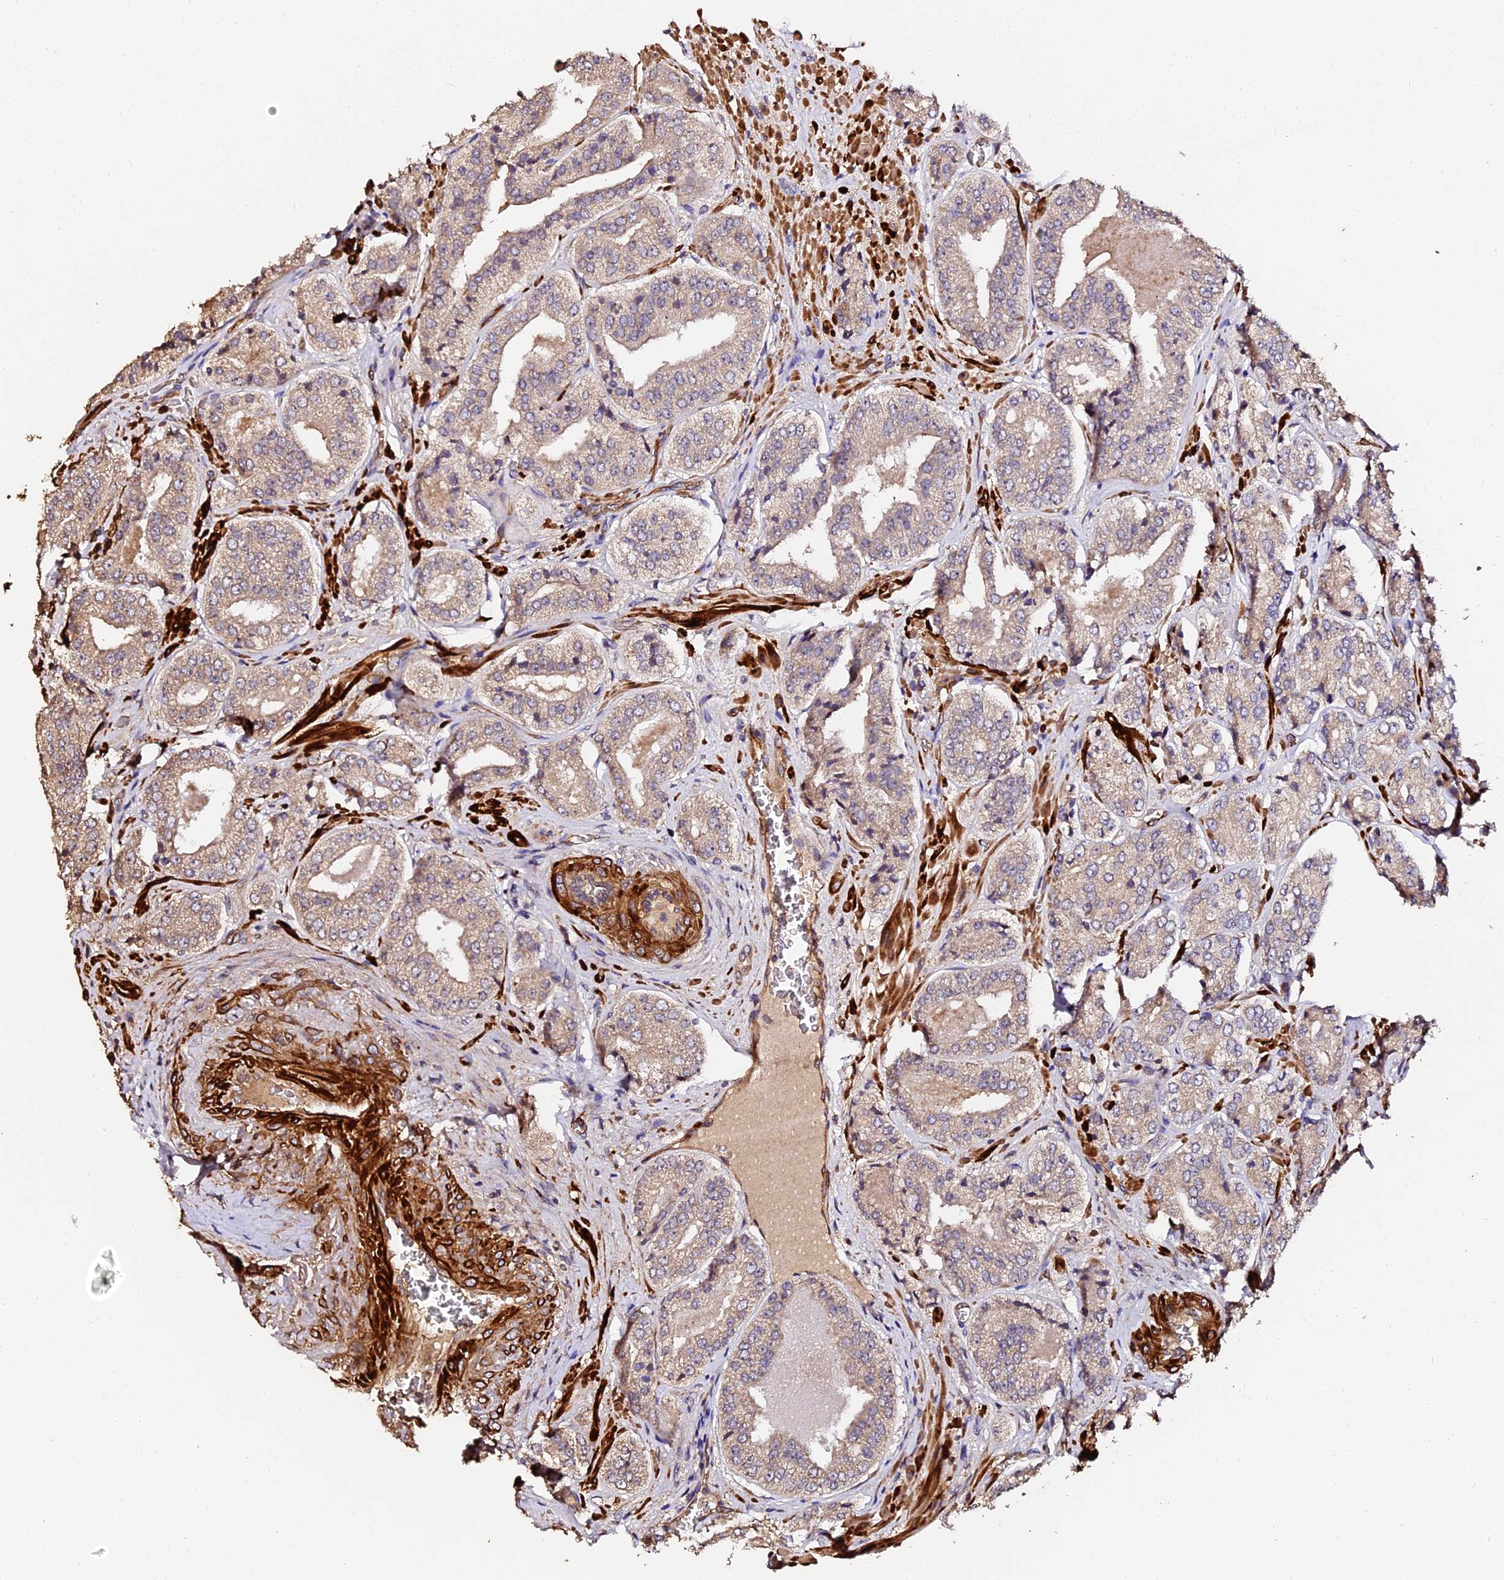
{"staining": {"intensity": "moderate", "quantity": "25%-75%", "location": "cytoplasmic/membranous"}, "tissue": "prostate cancer", "cell_type": "Tumor cells", "image_type": "cancer", "snomed": [{"axis": "morphology", "description": "Adenocarcinoma, High grade"}, {"axis": "topography", "description": "Prostate"}], "caption": "Immunohistochemical staining of prostate cancer (adenocarcinoma (high-grade)) shows medium levels of moderate cytoplasmic/membranous positivity in about 25%-75% of tumor cells.", "gene": "TDO2", "patient": {"sex": "male", "age": 71}}